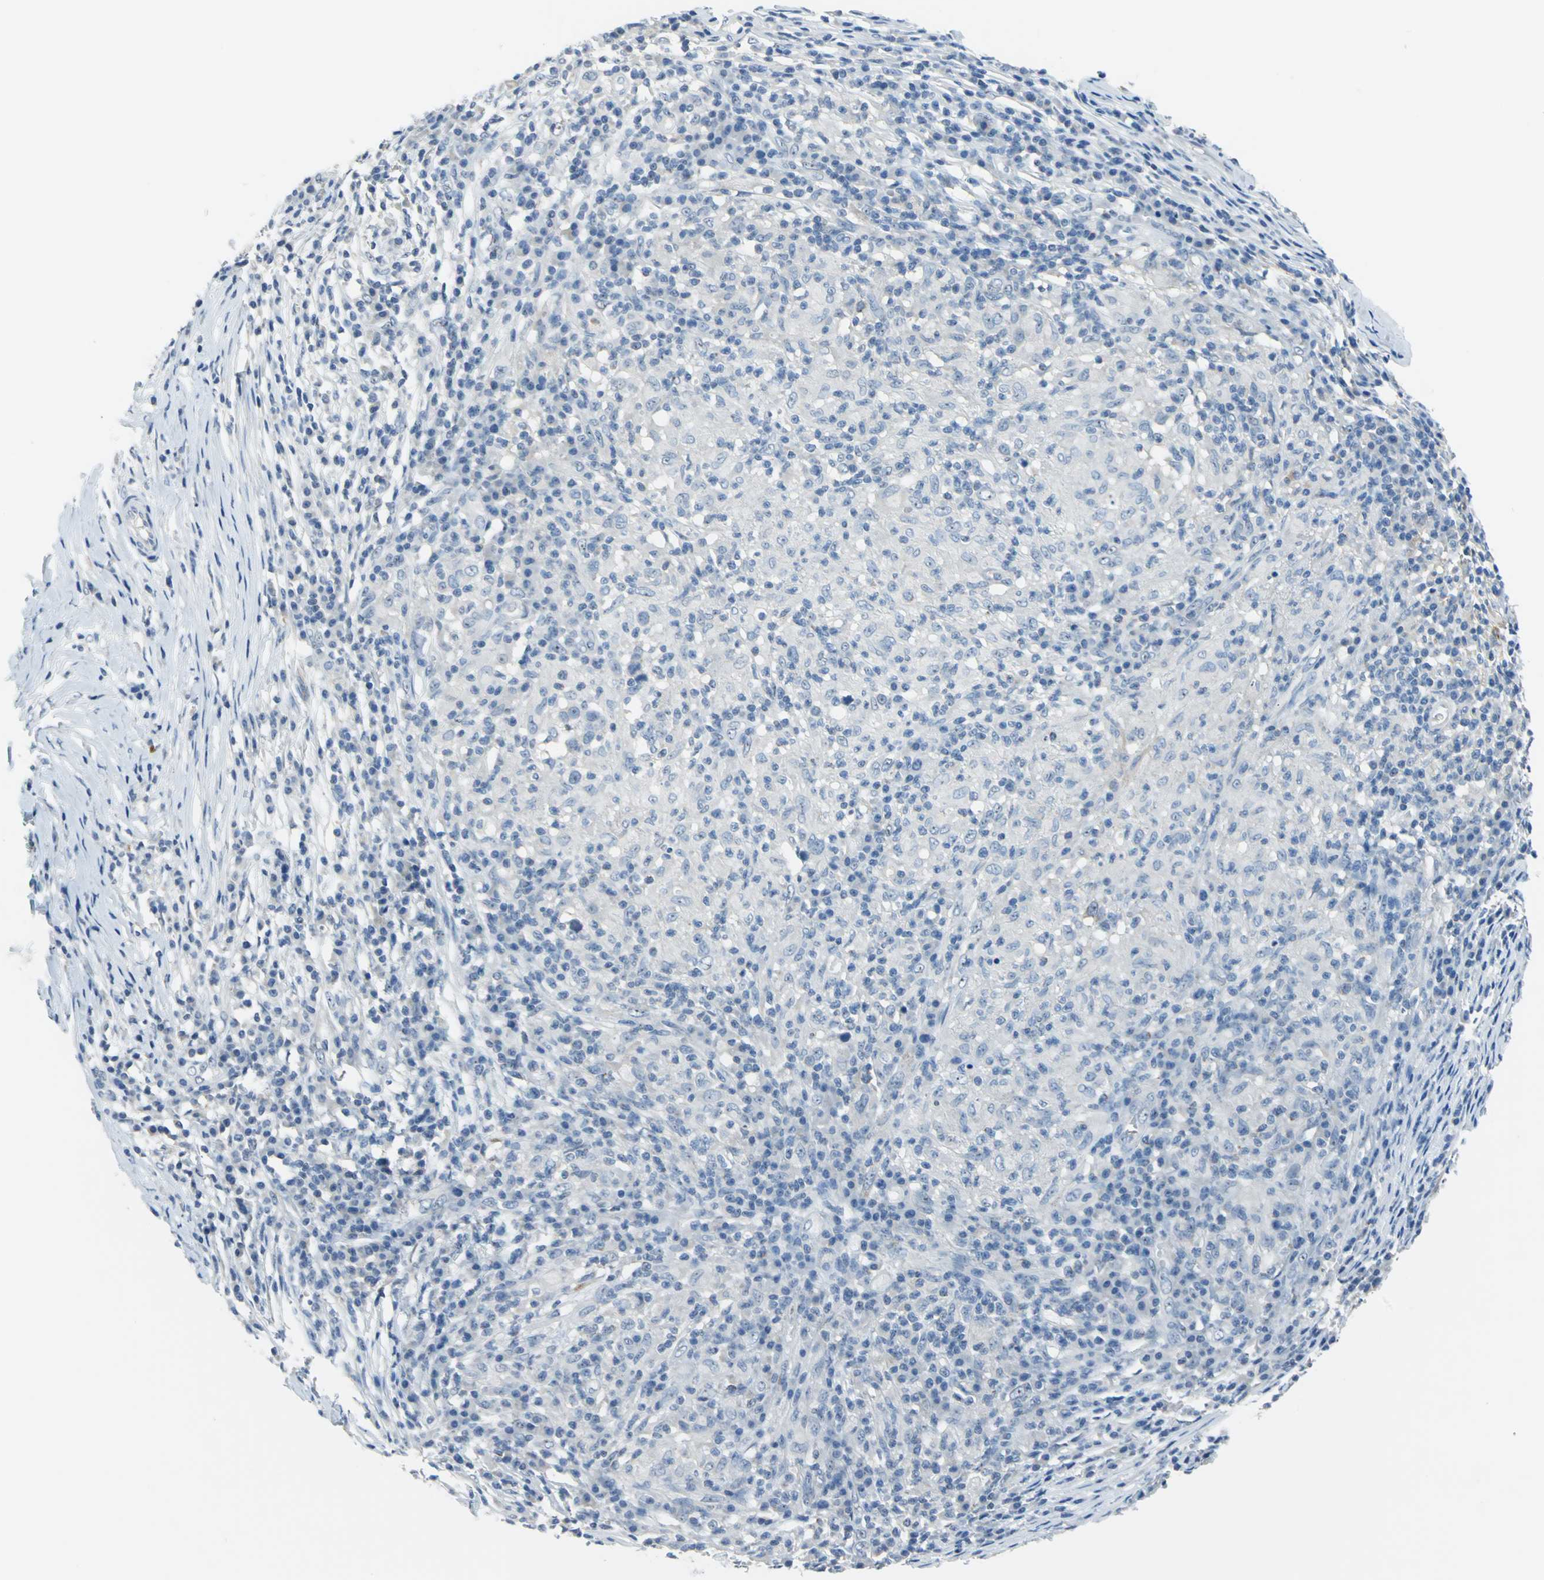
{"staining": {"intensity": "negative", "quantity": "none", "location": "none"}, "tissue": "head and neck cancer", "cell_type": "Tumor cells", "image_type": "cancer", "snomed": [{"axis": "morphology", "description": "Adenocarcinoma, NOS"}, {"axis": "topography", "description": "Salivary gland"}, {"axis": "topography", "description": "Head-Neck"}], "caption": "Micrograph shows no significant protein expression in tumor cells of adenocarcinoma (head and neck).", "gene": "MUC4", "patient": {"sex": "female", "age": 65}}